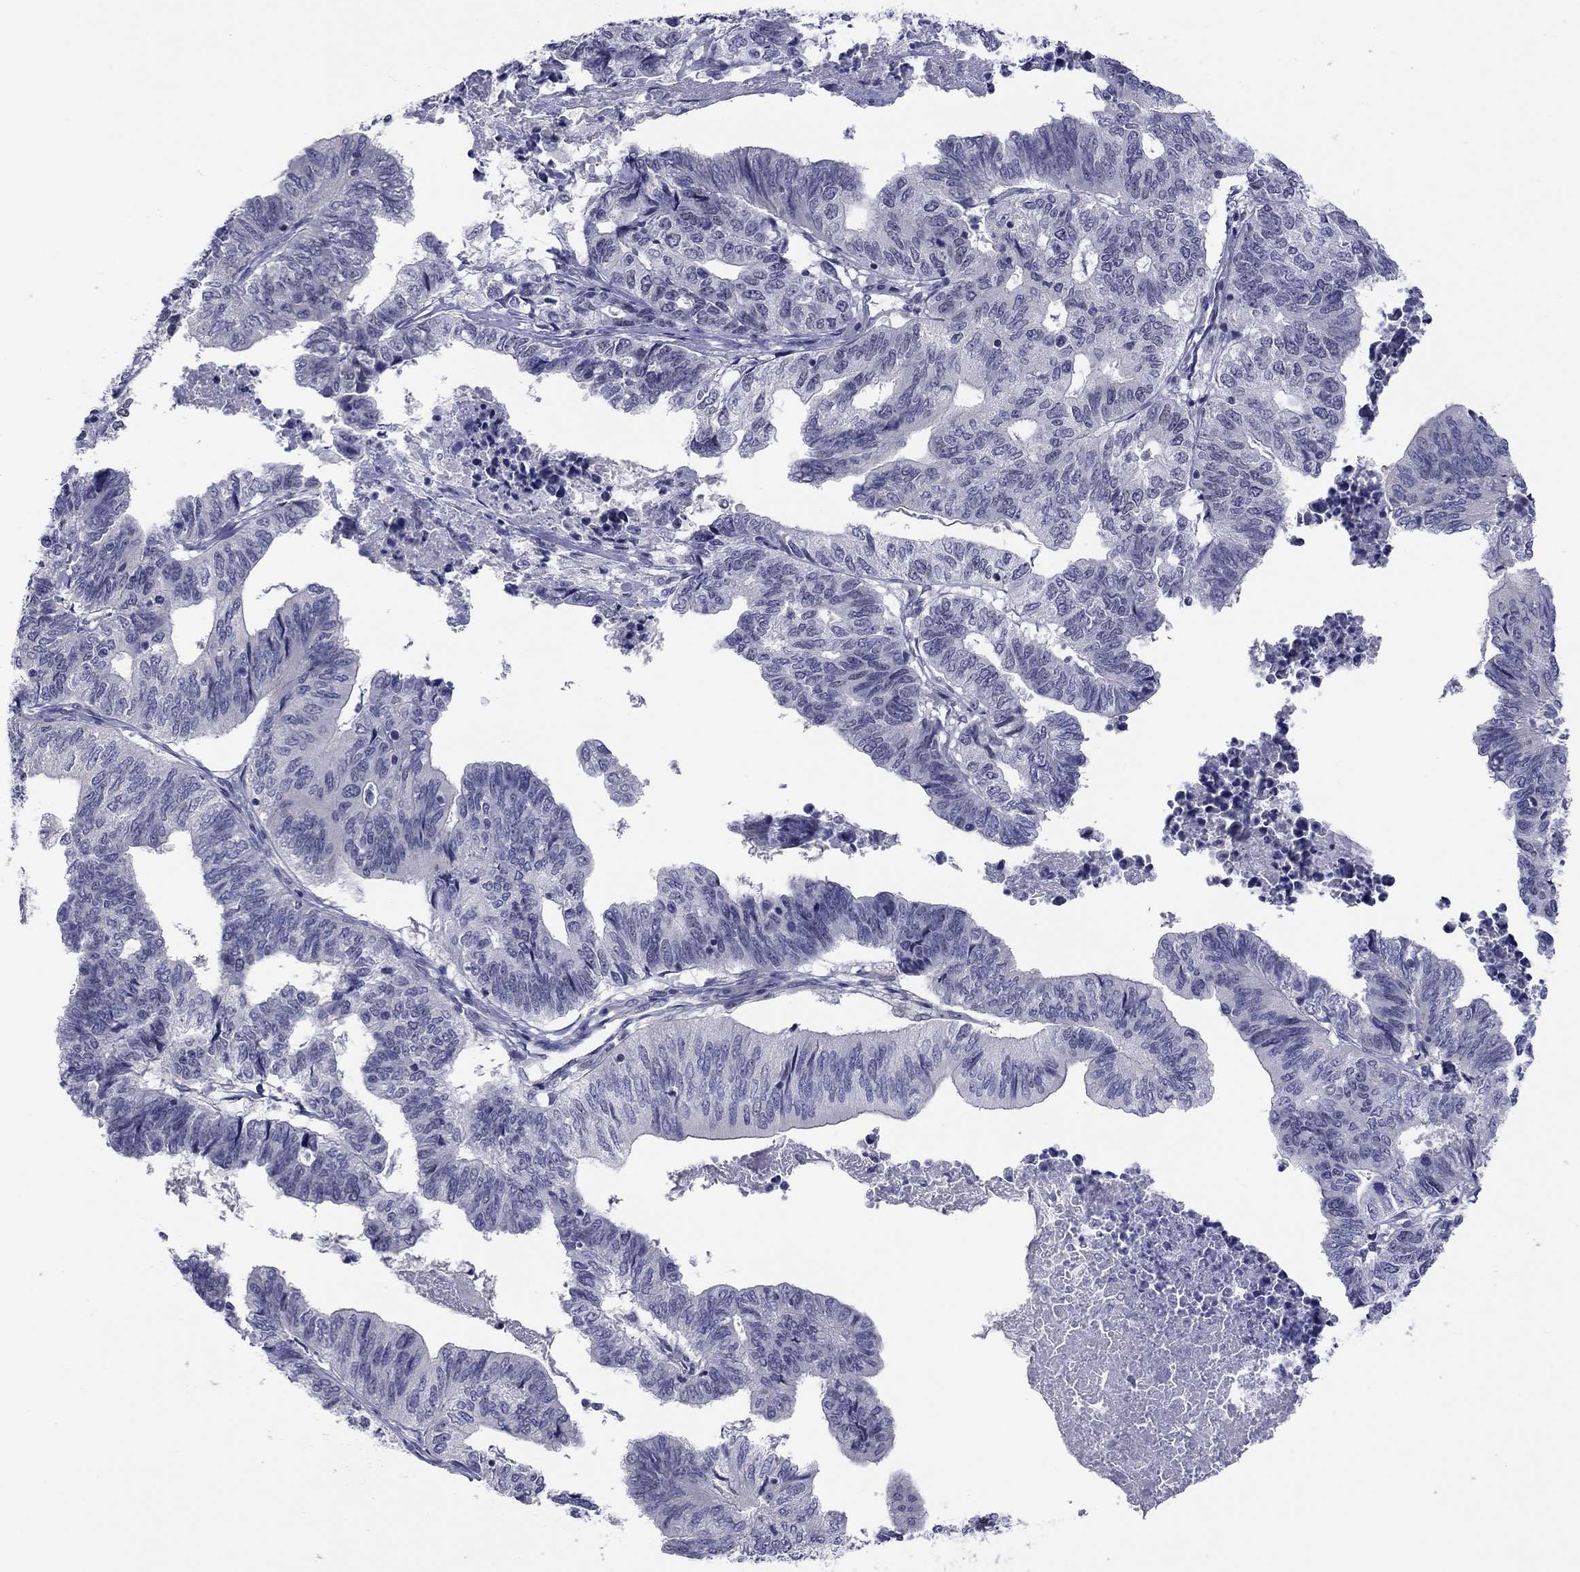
{"staining": {"intensity": "negative", "quantity": "none", "location": "none"}, "tissue": "stomach cancer", "cell_type": "Tumor cells", "image_type": "cancer", "snomed": [{"axis": "morphology", "description": "Adenocarcinoma, NOS"}, {"axis": "topography", "description": "Stomach, upper"}], "caption": "This histopathology image is of stomach adenocarcinoma stained with immunohistochemistry (IHC) to label a protein in brown with the nuclei are counter-stained blue. There is no expression in tumor cells.", "gene": "POU5F2", "patient": {"sex": "female", "age": 67}}